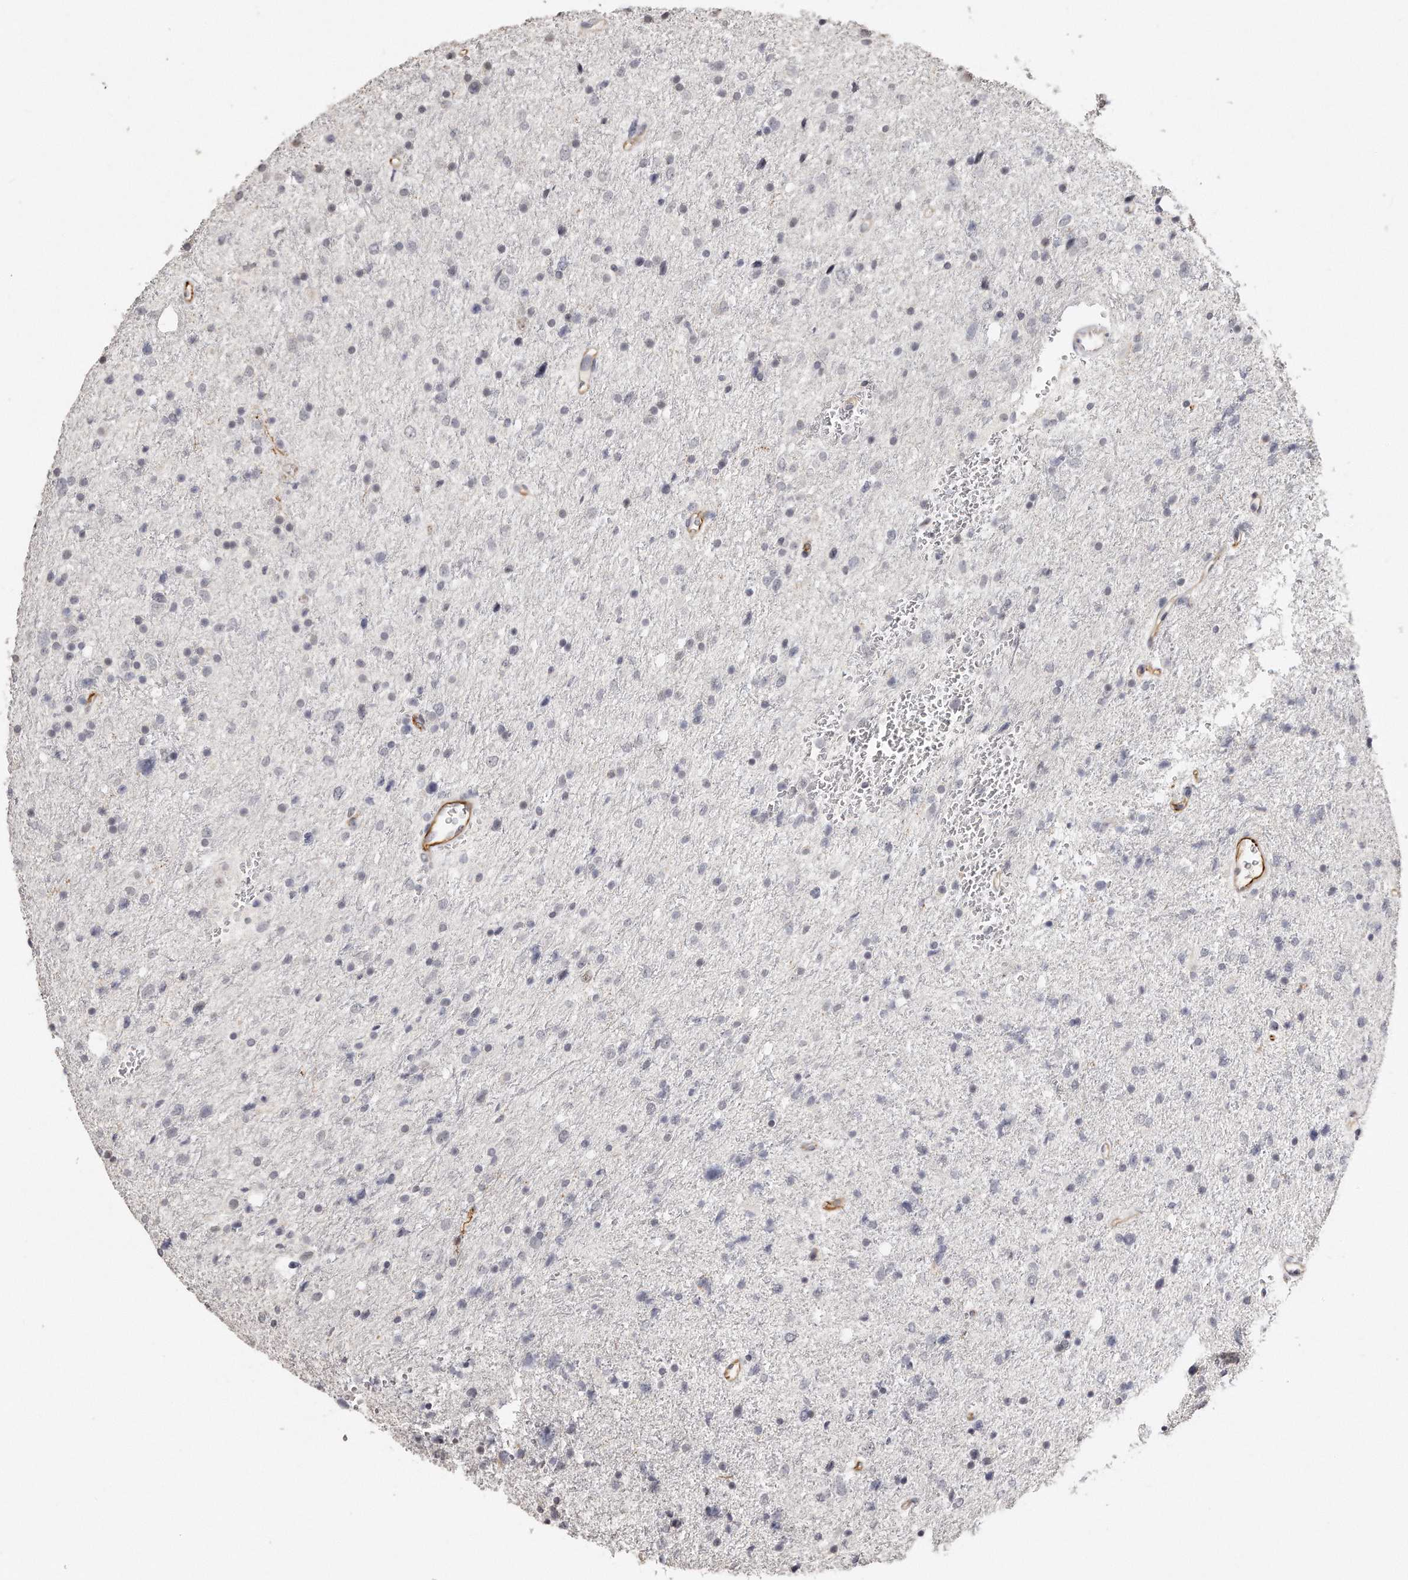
{"staining": {"intensity": "negative", "quantity": "none", "location": "none"}, "tissue": "glioma", "cell_type": "Tumor cells", "image_type": "cancer", "snomed": [{"axis": "morphology", "description": "Glioma, malignant, Low grade"}, {"axis": "topography", "description": "Brain"}], "caption": "Protein analysis of glioma reveals no significant staining in tumor cells. (DAB (3,3'-diaminobenzidine) IHC with hematoxylin counter stain).", "gene": "ZYG11A", "patient": {"sex": "female", "age": 37}}